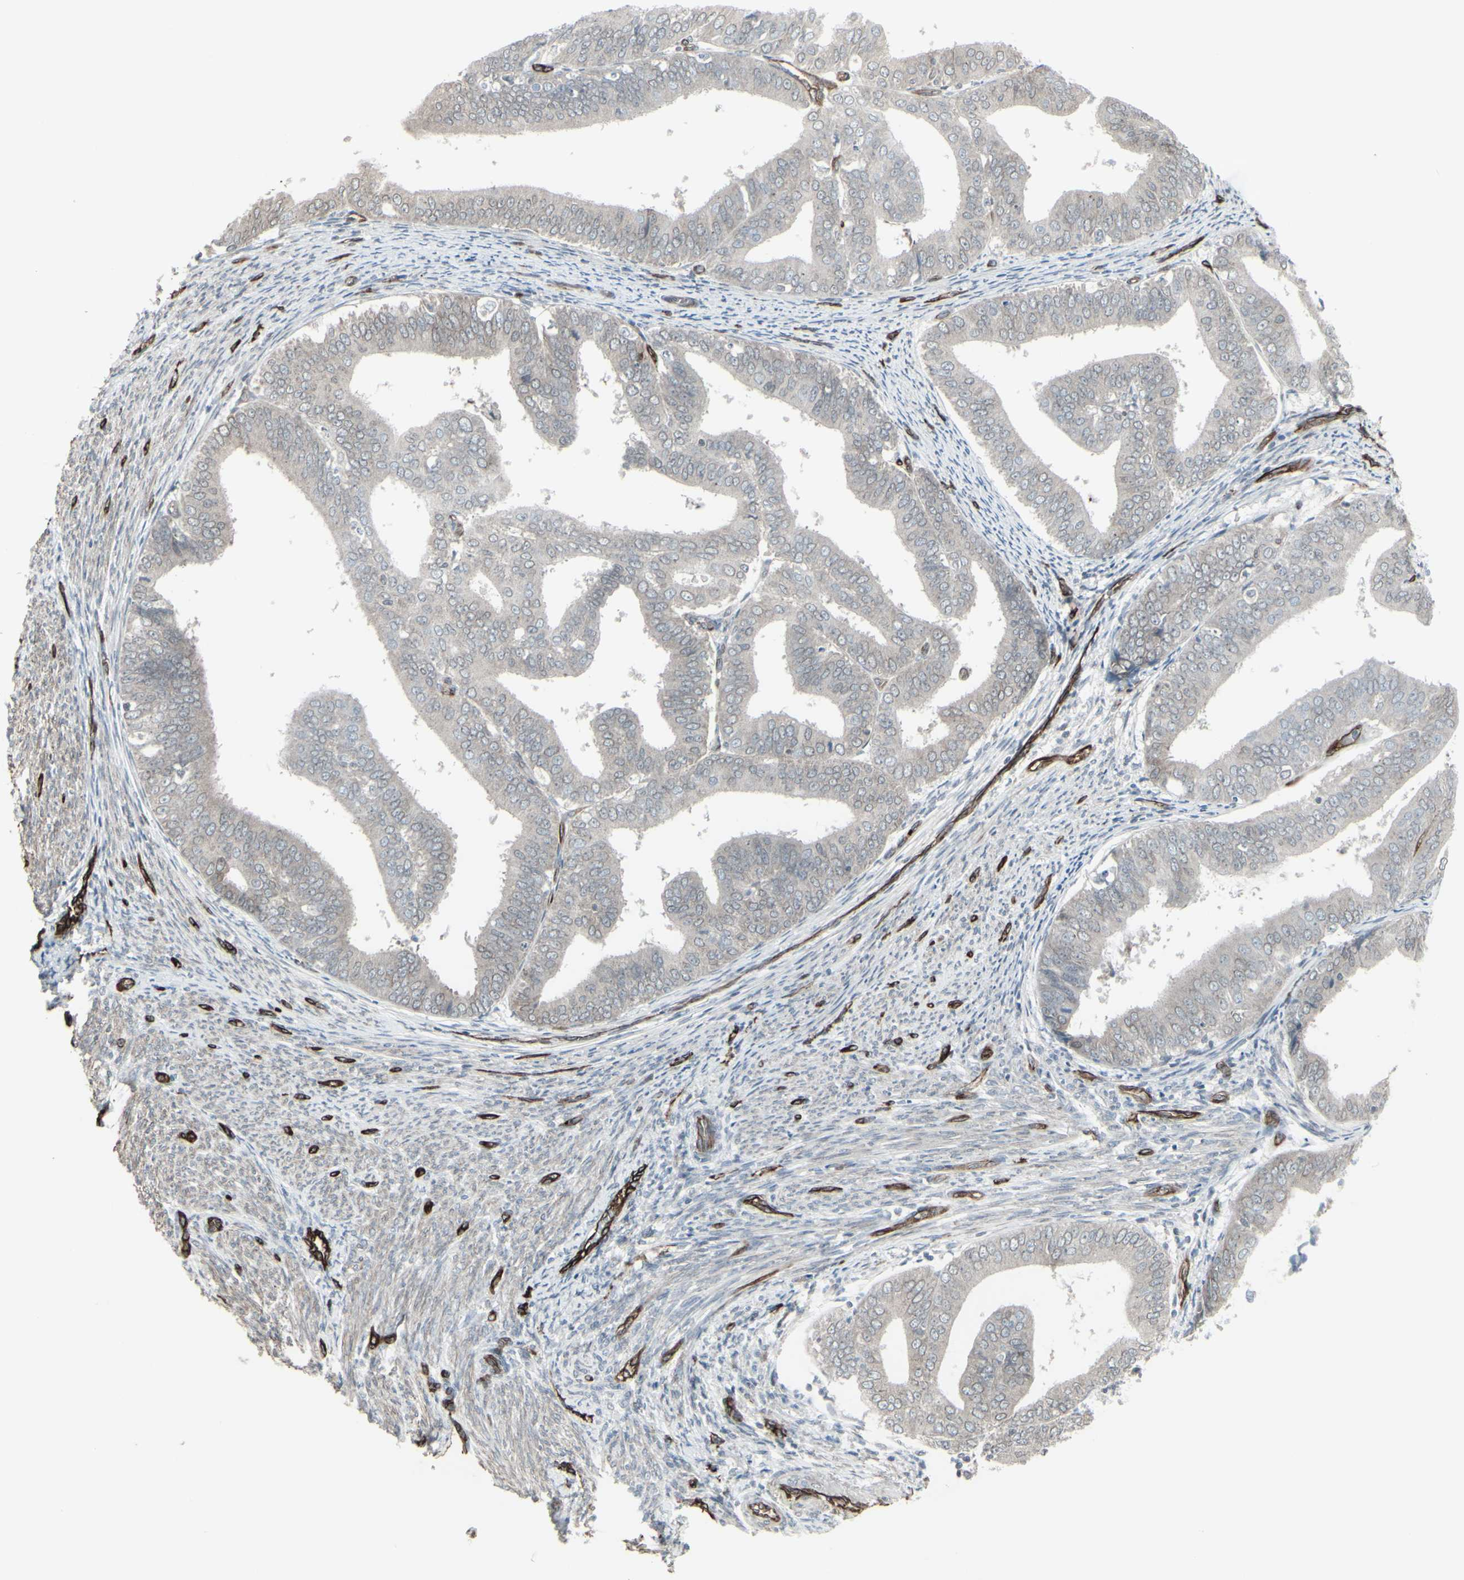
{"staining": {"intensity": "weak", "quantity": "25%-75%", "location": "cytoplasmic/membranous"}, "tissue": "endometrial cancer", "cell_type": "Tumor cells", "image_type": "cancer", "snomed": [{"axis": "morphology", "description": "Adenocarcinoma, NOS"}, {"axis": "topography", "description": "Endometrium"}], "caption": "High-magnification brightfield microscopy of adenocarcinoma (endometrial) stained with DAB (brown) and counterstained with hematoxylin (blue). tumor cells exhibit weak cytoplasmic/membranous staining is seen in about25%-75% of cells.", "gene": "DTX3L", "patient": {"sex": "female", "age": 63}}